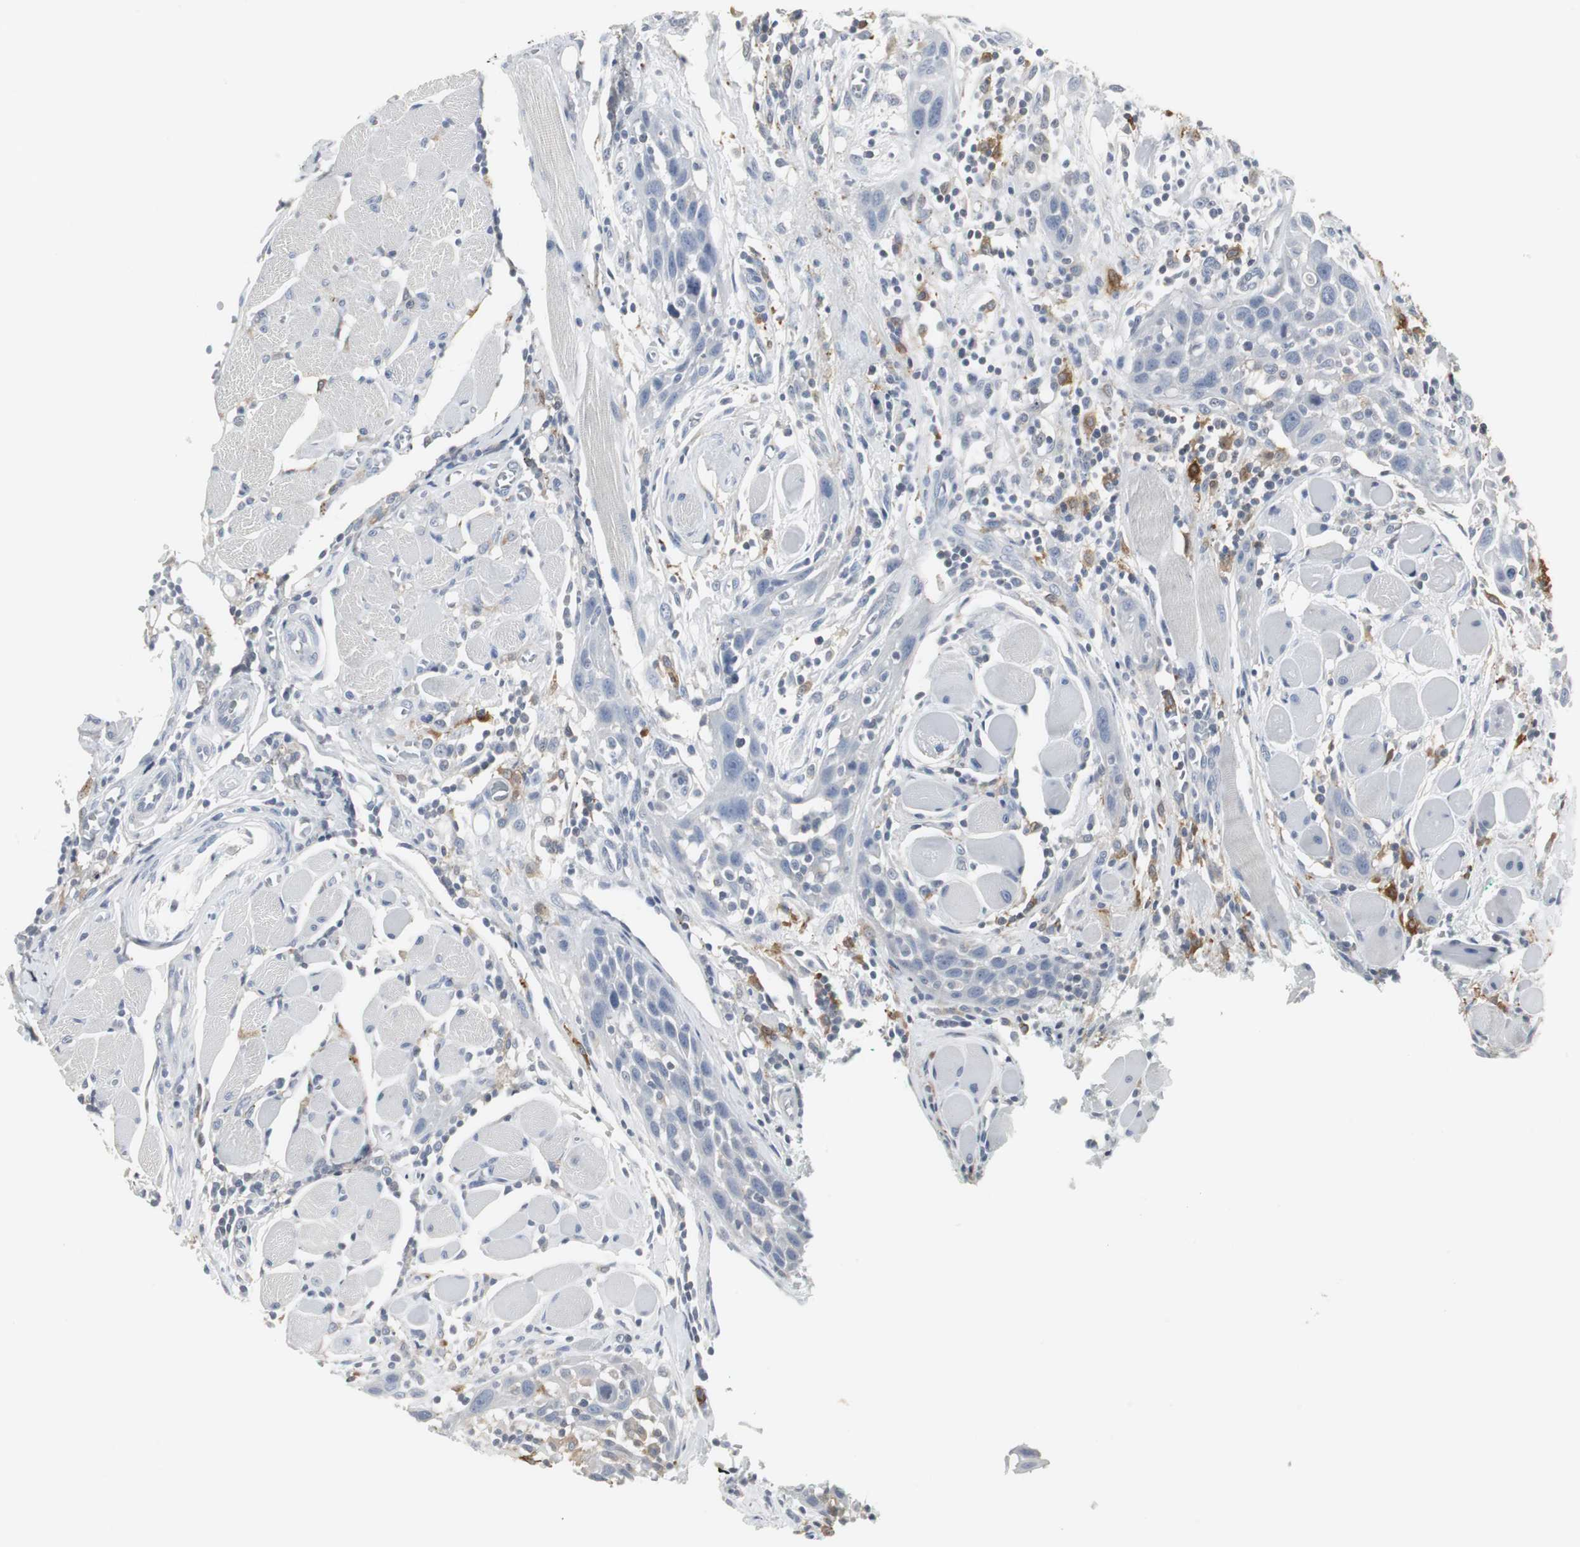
{"staining": {"intensity": "negative", "quantity": "none", "location": "none"}, "tissue": "head and neck cancer", "cell_type": "Tumor cells", "image_type": "cancer", "snomed": [{"axis": "morphology", "description": "Squamous cell carcinoma, NOS"}, {"axis": "topography", "description": "Oral tissue"}, {"axis": "topography", "description": "Head-Neck"}], "caption": "High power microscopy photomicrograph of an IHC histopathology image of head and neck cancer (squamous cell carcinoma), revealing no significant positivity in tumor cells.", "gene": "PI15", "patient": {"sex": "female", "age": 50}}